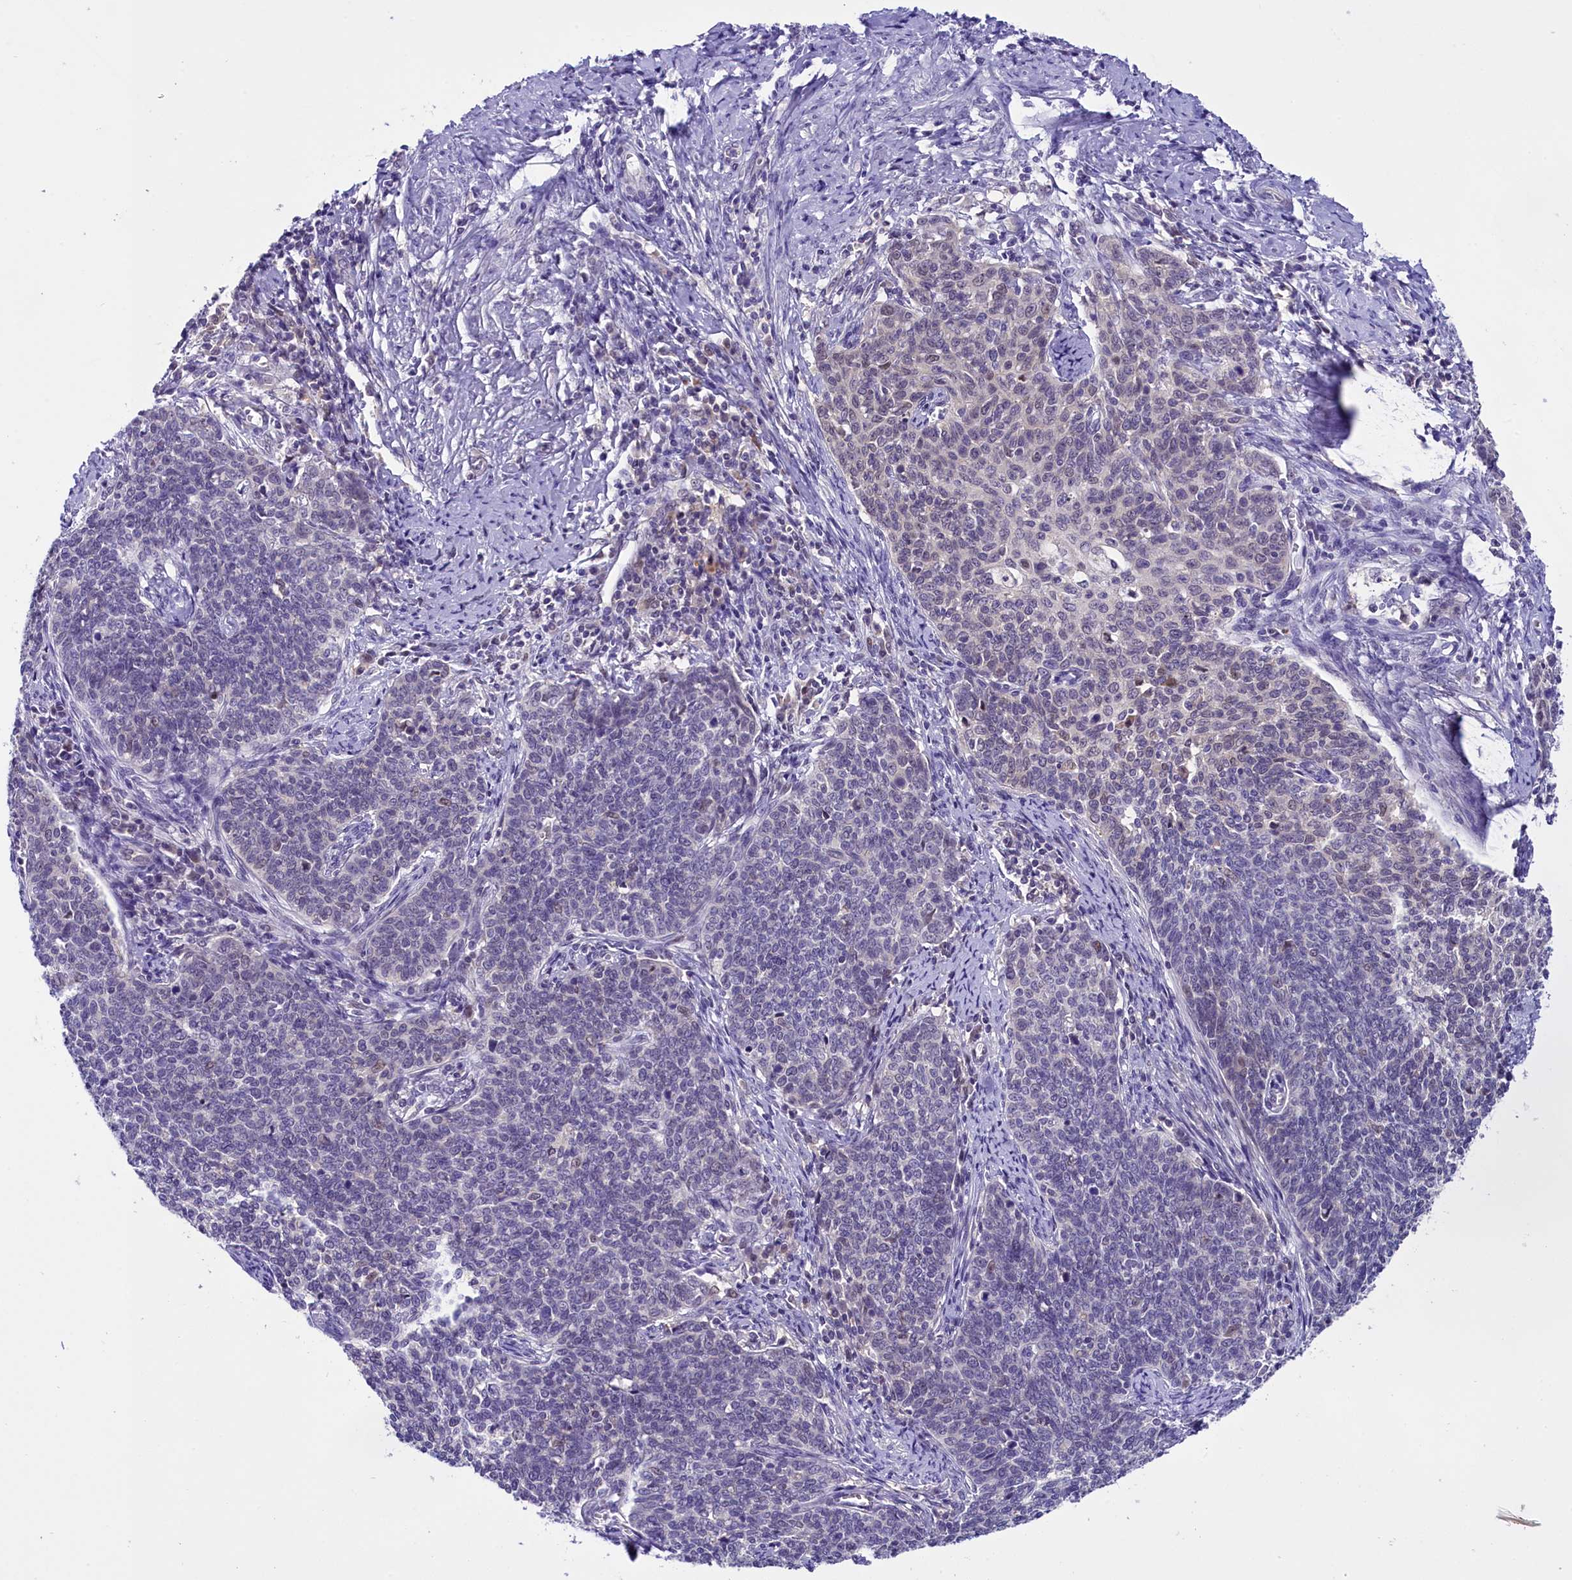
{"staining": {"intensity": "negative", "quantity": "none", "location": "none"}, "tissue": "cervical cancer", "cell_type": "Tumor cells", "image_type": "cancer", "snomed": [{"axis": "morphology", "description": "Squamous cell carcinoma, NOS"}, {"axis": "topography", "description": "Cervix"}], "caption": "A photomicrograph of cervical squamous cell carcinoma stained for a protein exhibits no brown staining in tumor cells. (DAB IHC with hematoxylin counter stain).", "gene": "IQCN", "patient": {"sex": "female", "age": 39}}